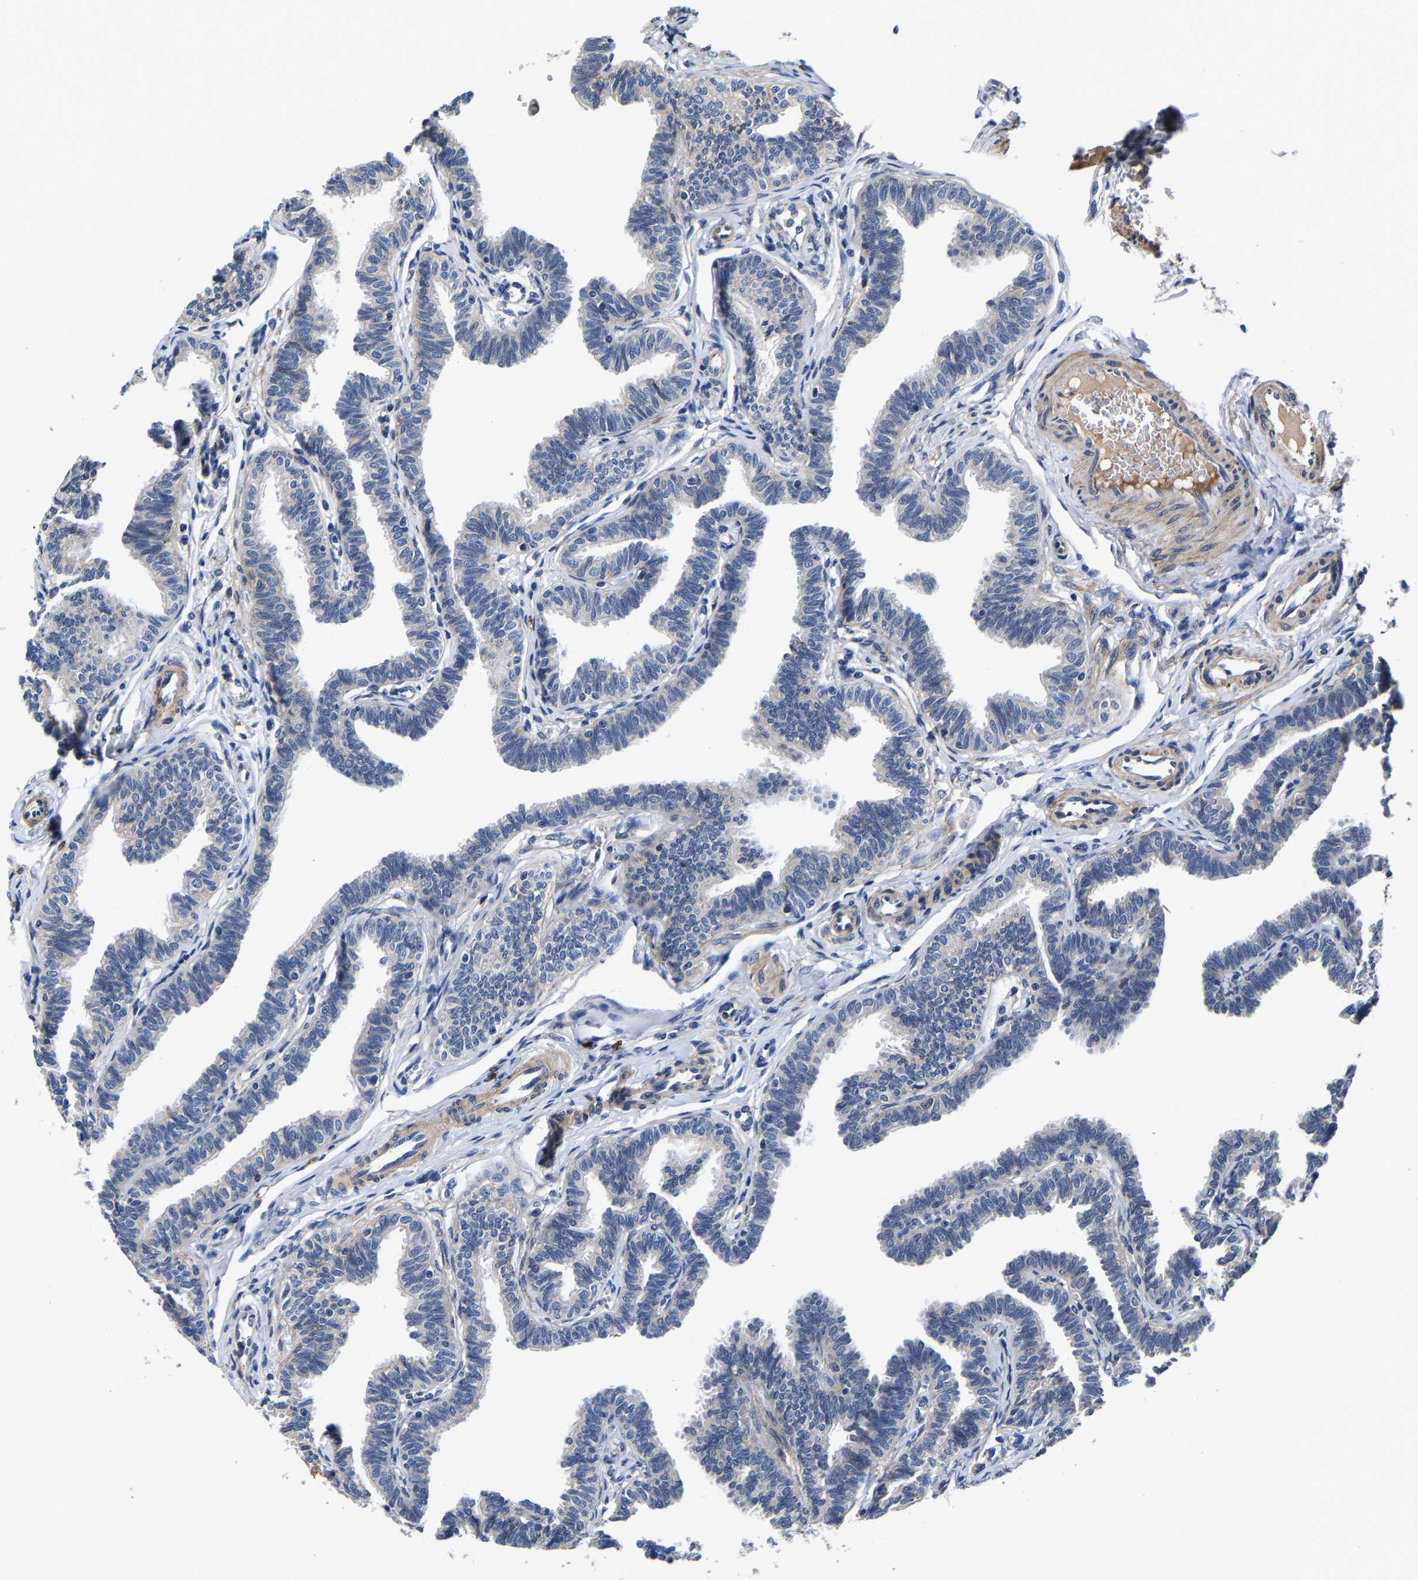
{"staining": {"intensity": "negative", "quantity": "none", "location": "none"}, "tissue": "fallopian tube", "cell_type": "Glandular cells", "image_type": "normal", "snomed": [{"axis": "morphology", "description": "Normal tissue, NOS"}, {"axis": "topography", "description": "Fallopian tube"}, {"axis": "topography", "description": "Ovary"}], "caption": "Immunohistochemical staining of benign human fallopian tube reveals no significant positivity in glandular cells.", "gene": "SLC12A2", "patient": {"sex": "female", "age": 23}}